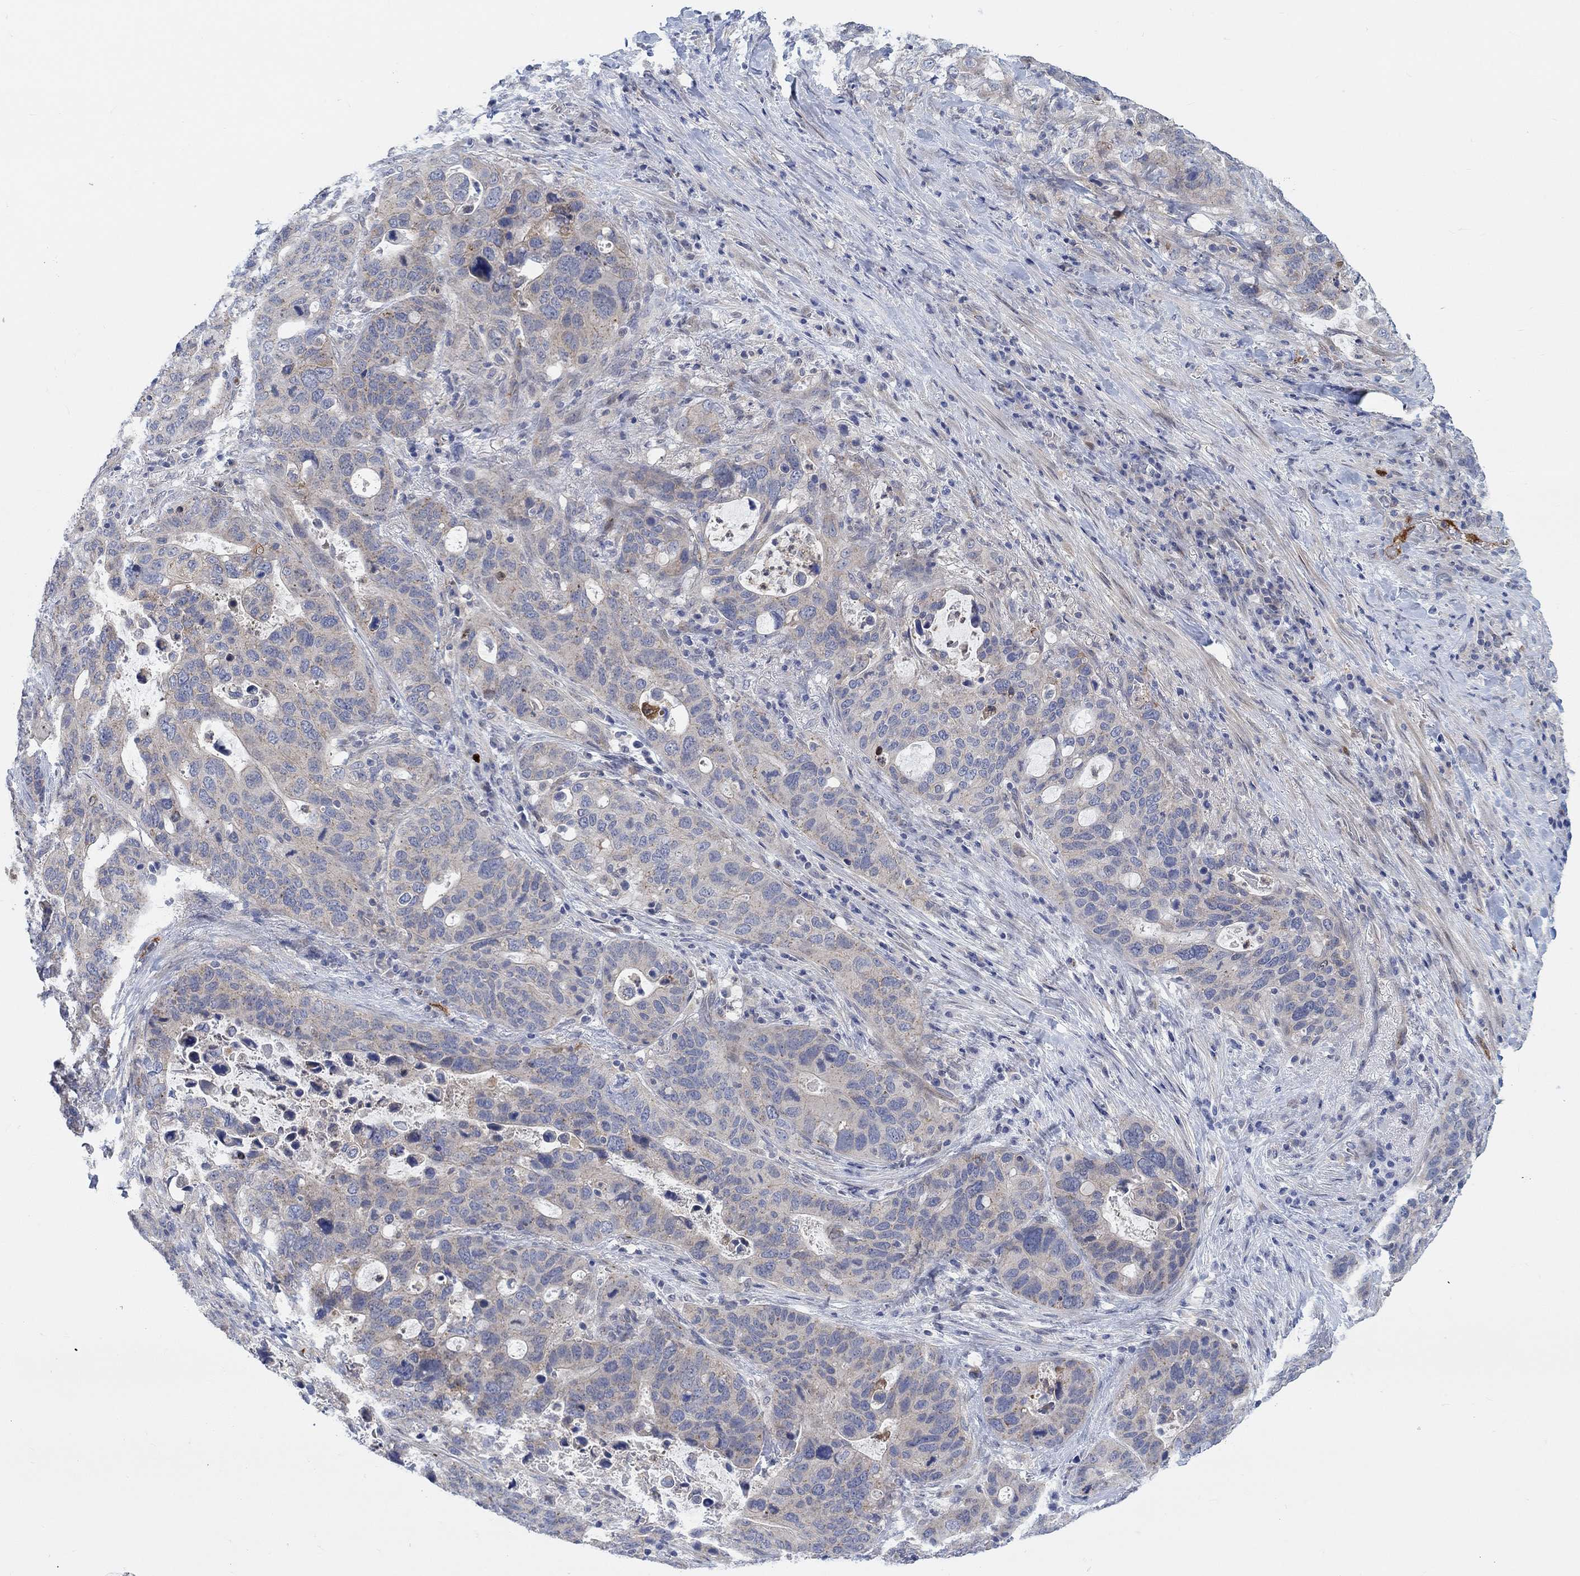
{"staining": {"intensity": "weak", "quantity": "<25%", "location": "cytoplasmic/membranous"}, "tissue": "stomach cancer", "cell_type": "Tumor cells", "image_type": "cancer", "snomed": [{"axis": "morphology", "description": "Adenocarcinoma, NOS"}, {"axis": "topography", "description": "Stomach"}], "caption": "The image displays no significant staining in tumor cells of adenocarcinoma (stomach). (DAB (3,3'-diaminobenzidine) immunohistochemistry visualized using brightfield microscopy, high magnification).", "gene": "PMFBP1", "patient": {"sex": "male", "age": 54}}